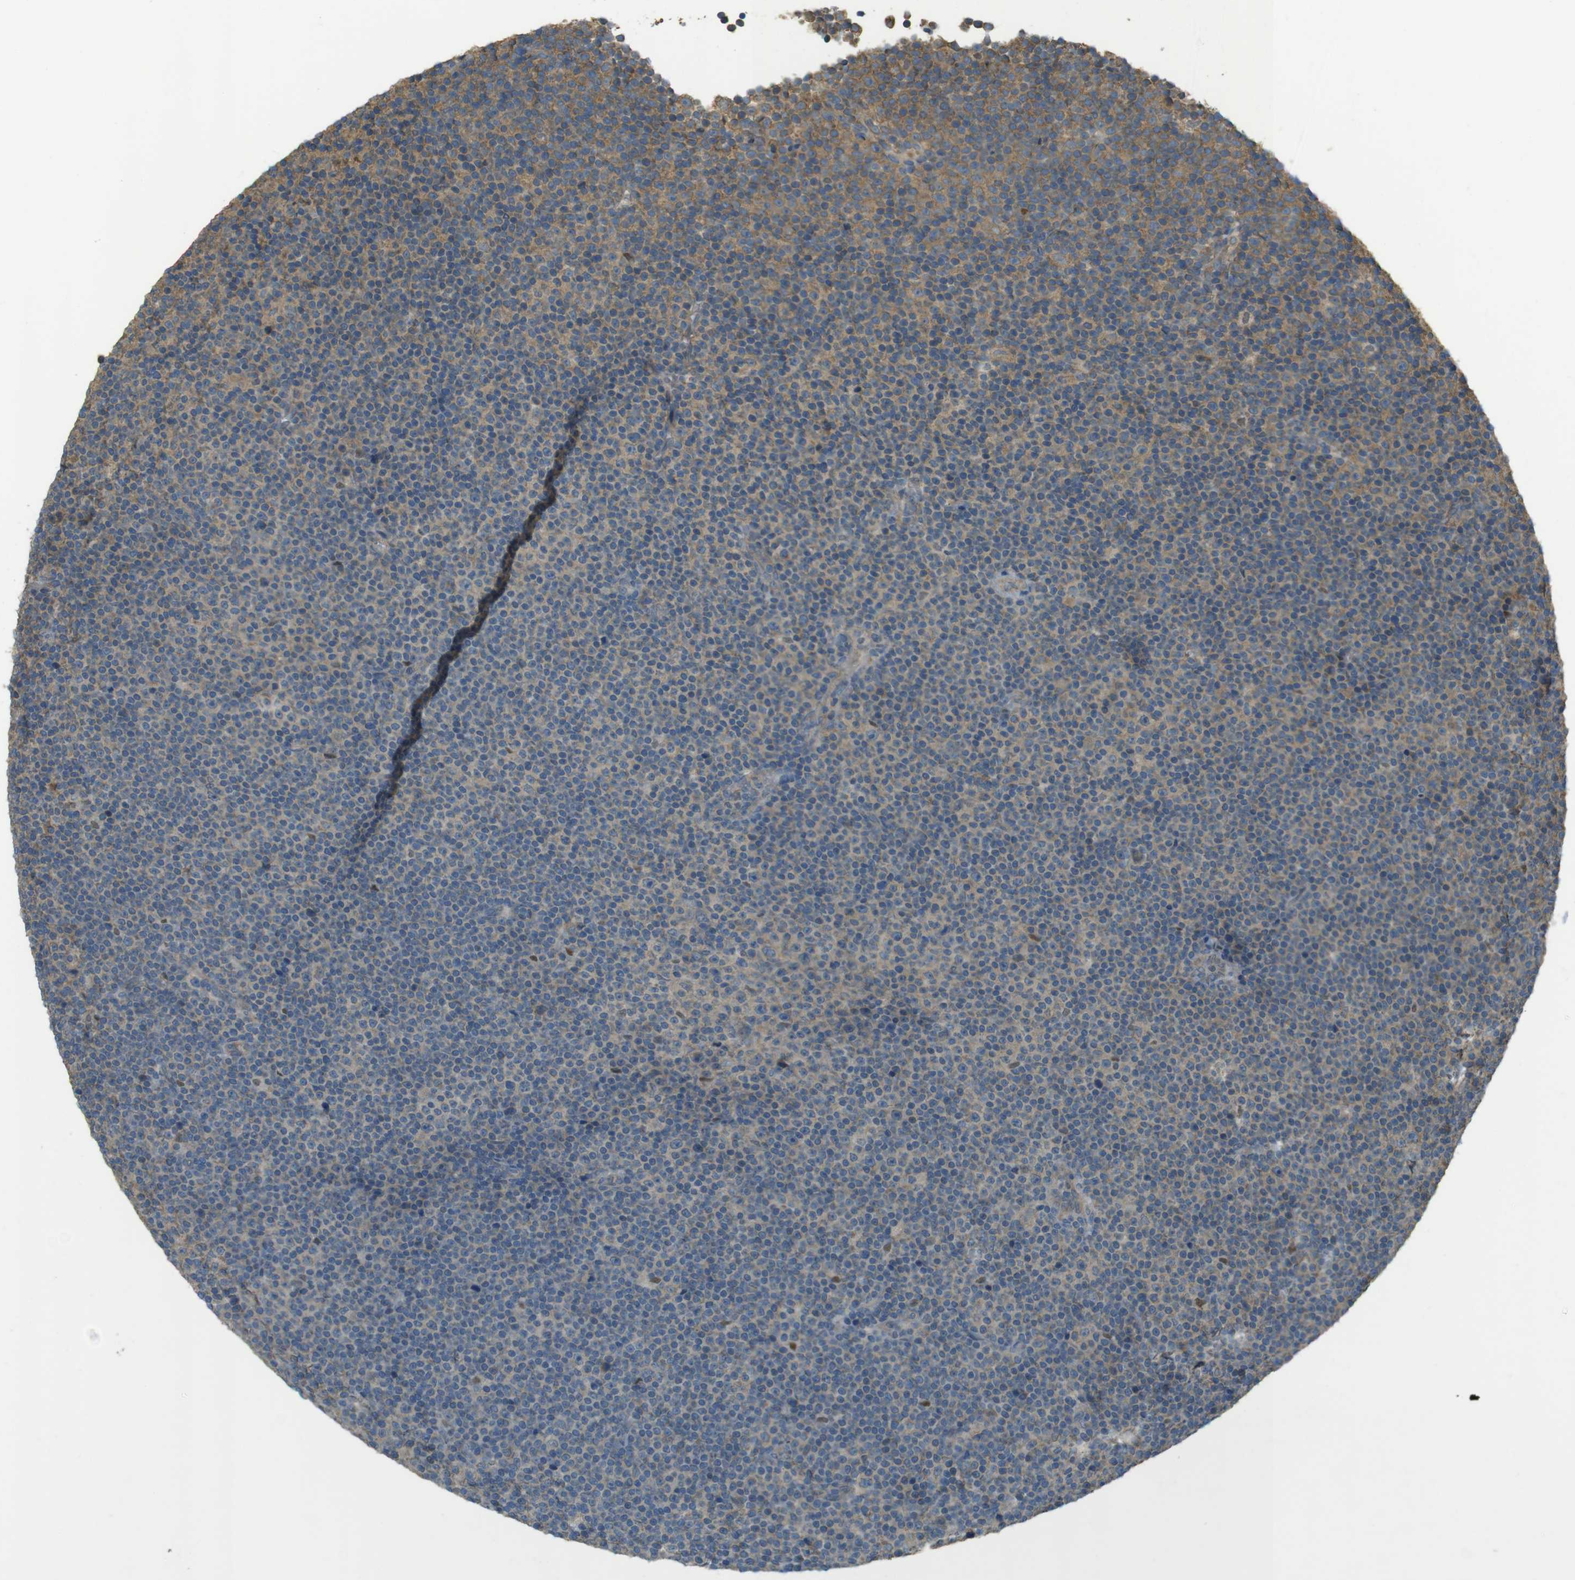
{"staining": {"intensity": "moderate", "quantity": "<25%", "location": "cytoplasmic/membranous"}, "tissue": "lymphoma", "cell_type": "Tumor cells", "image_type": "cancer", "snomed": [{"axis": "morphology", "description": "Malignant lymphoma, non-Hodgkin's type, Low grade"}, {"axis": "topography", "description": "Lymph node"}], "caption": "This histopathology image exhibits malignant lymphoma, non-Hodgkin's type (low-grade) stained with immunohistochemistry (IHC) to label a protein in brown. The cytoplasmic/membranous of tumor cells show moderate positivity for the protein. Nuclei are counter-stained blue.", "gene": "ZDHHC20", "patient": {"sex": "female", "age": 67}}